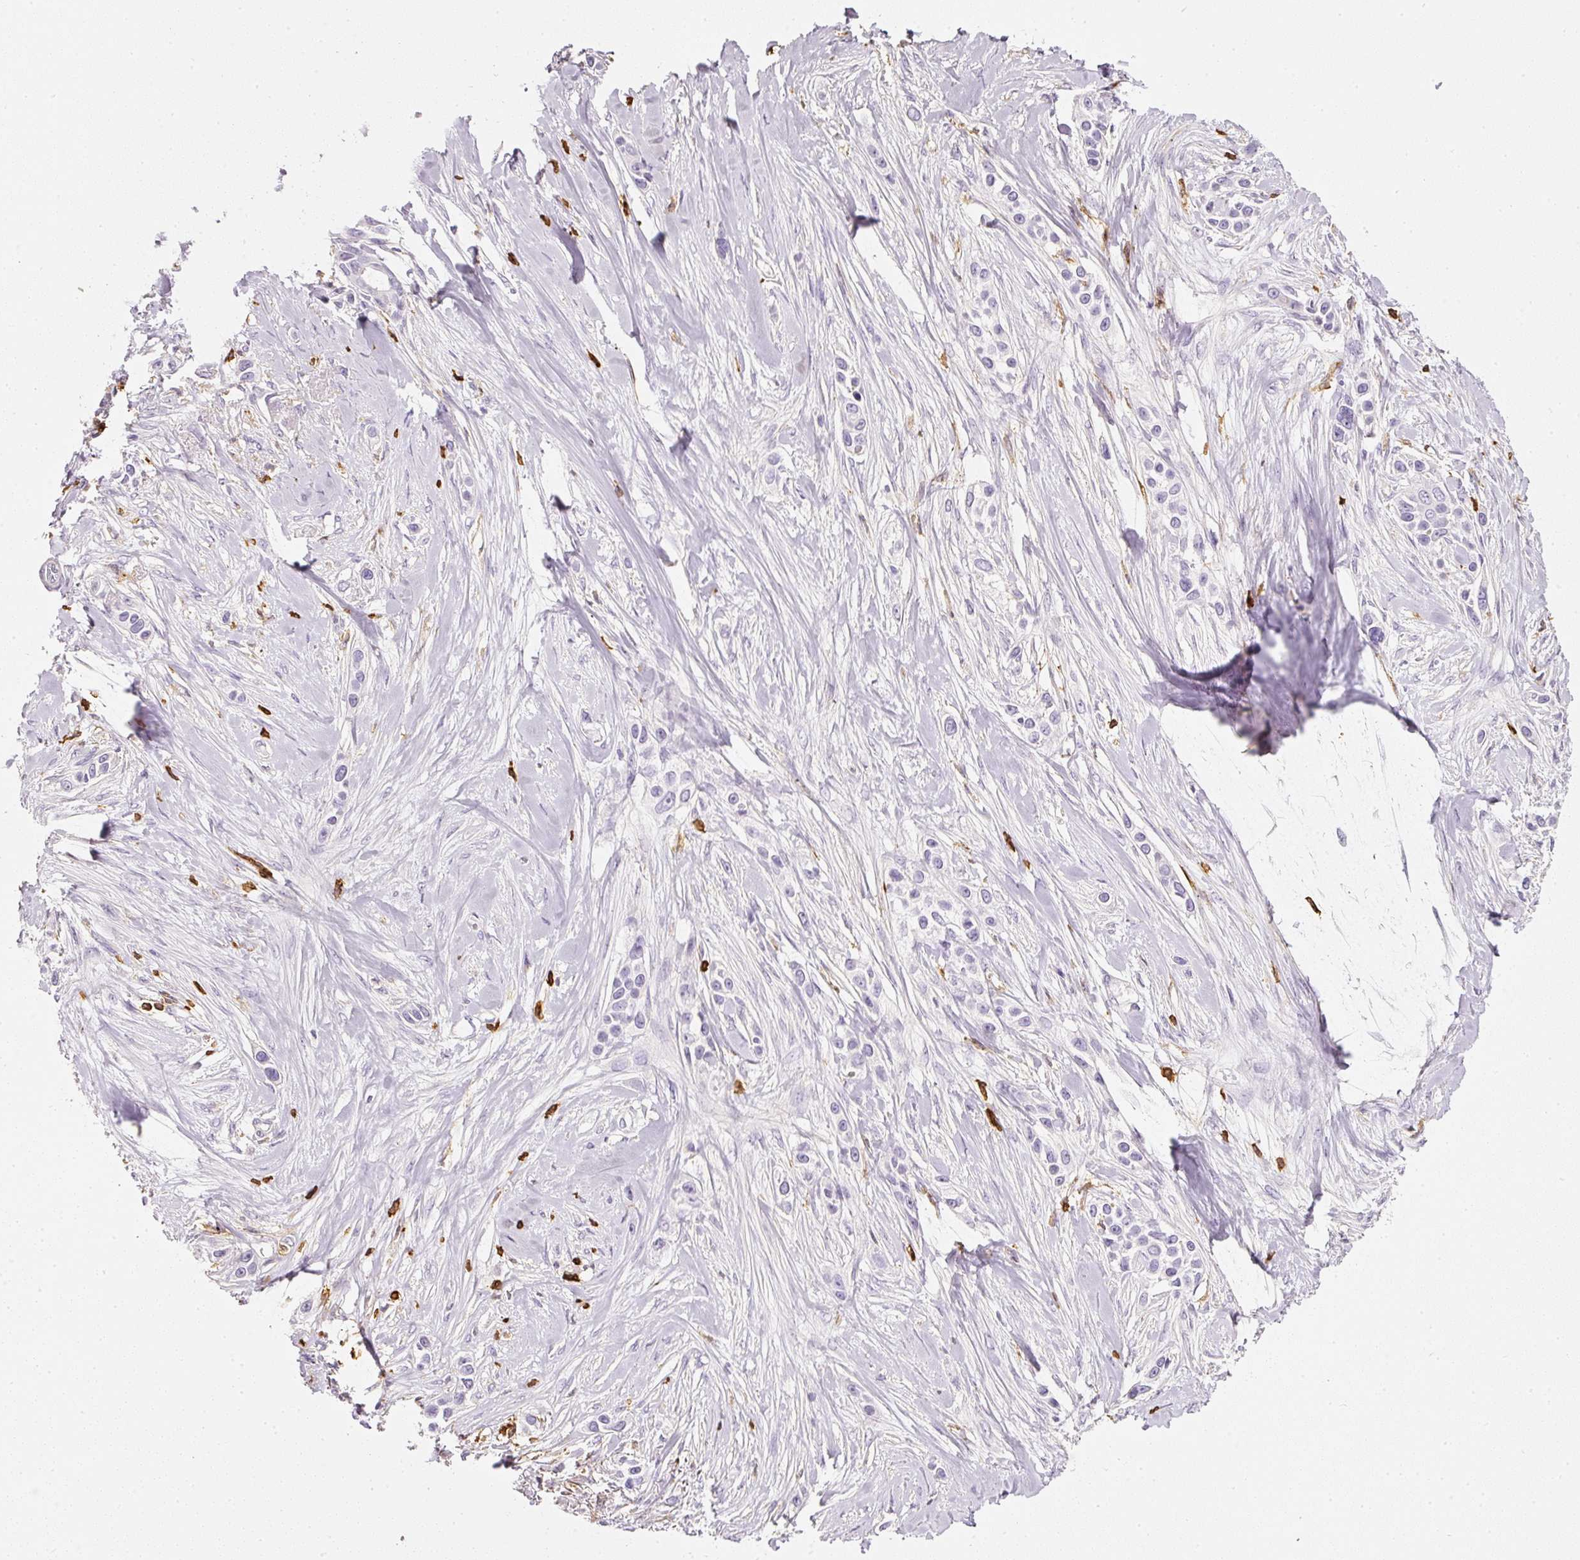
{"staining": {"intensity": "negative", "quantity": "none", "location": "none"}, "tissue": "skin cancer", "cell_type": "Tumor cells", "image_type": "cancer", "snomed": [{"axis": "morphology", "description": "Squamous cell carcinoma, NOS"}, {"axis": "topography", "description": "Skin"}], "caption": "Human skin cancer stained for a protein using immunohistochemistry (IHC) reveals no staining in tumor cells.", "gene": "EVL", "patient": {"sex": "female", "age": 69}}